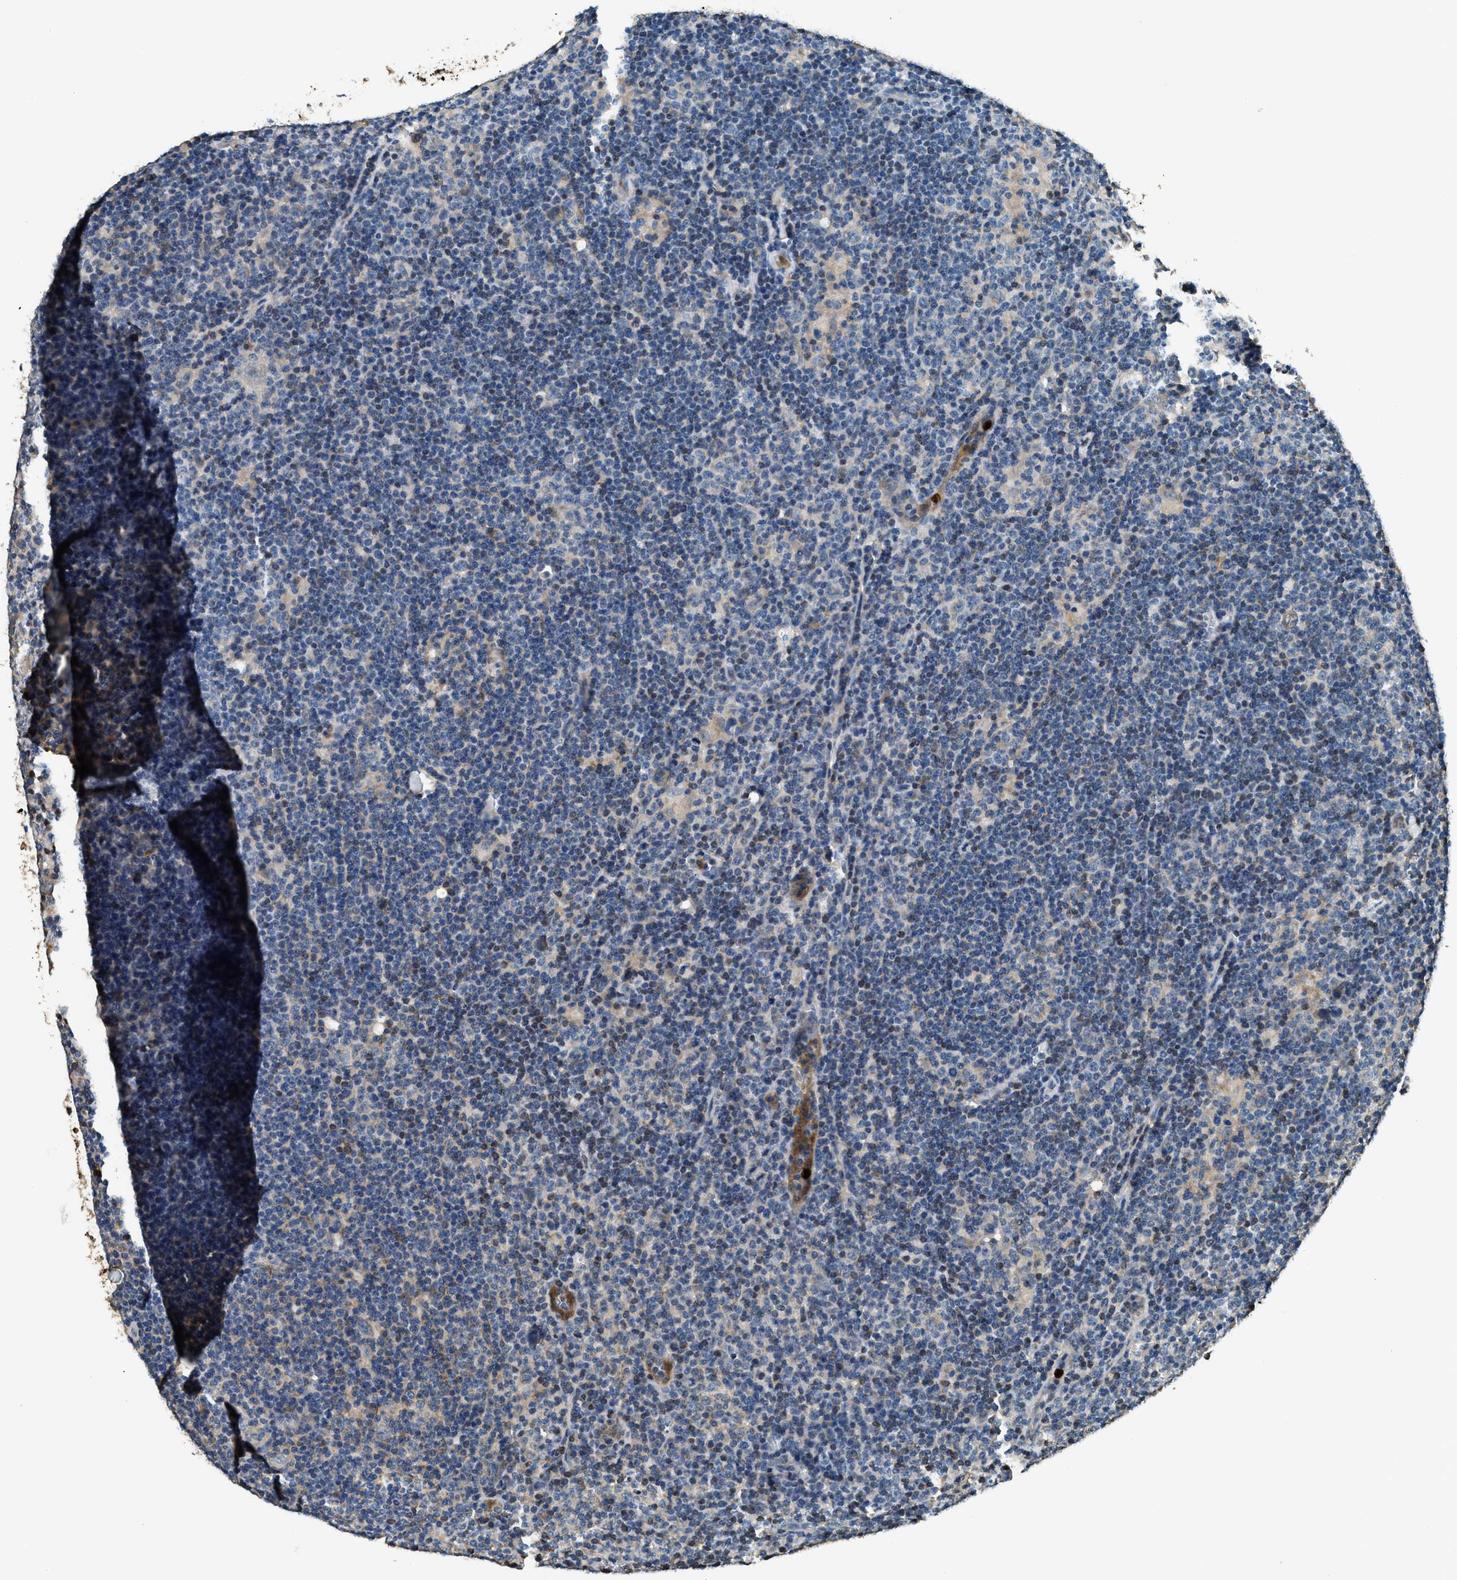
{"staining": {"intensity": "weak", "quantity": "<25%", "location": "cytoplasmic/membranous"}, "tissue": "lymphoma", "cell_type": "Tumor cells", "image_type": "cancer", "snomed": [{"axis": "morphology", "description": "Hodgkin's disease, NOS"}, {"axis": "topography", "description": "Lymph node"}], "caption": "A photomicrograph of Hodgkin's disease stained for a protein demonstrates no brown staining in tumor cells.", "gene": "ANXA3", "patient": {"sex": "female", "age": 57}}